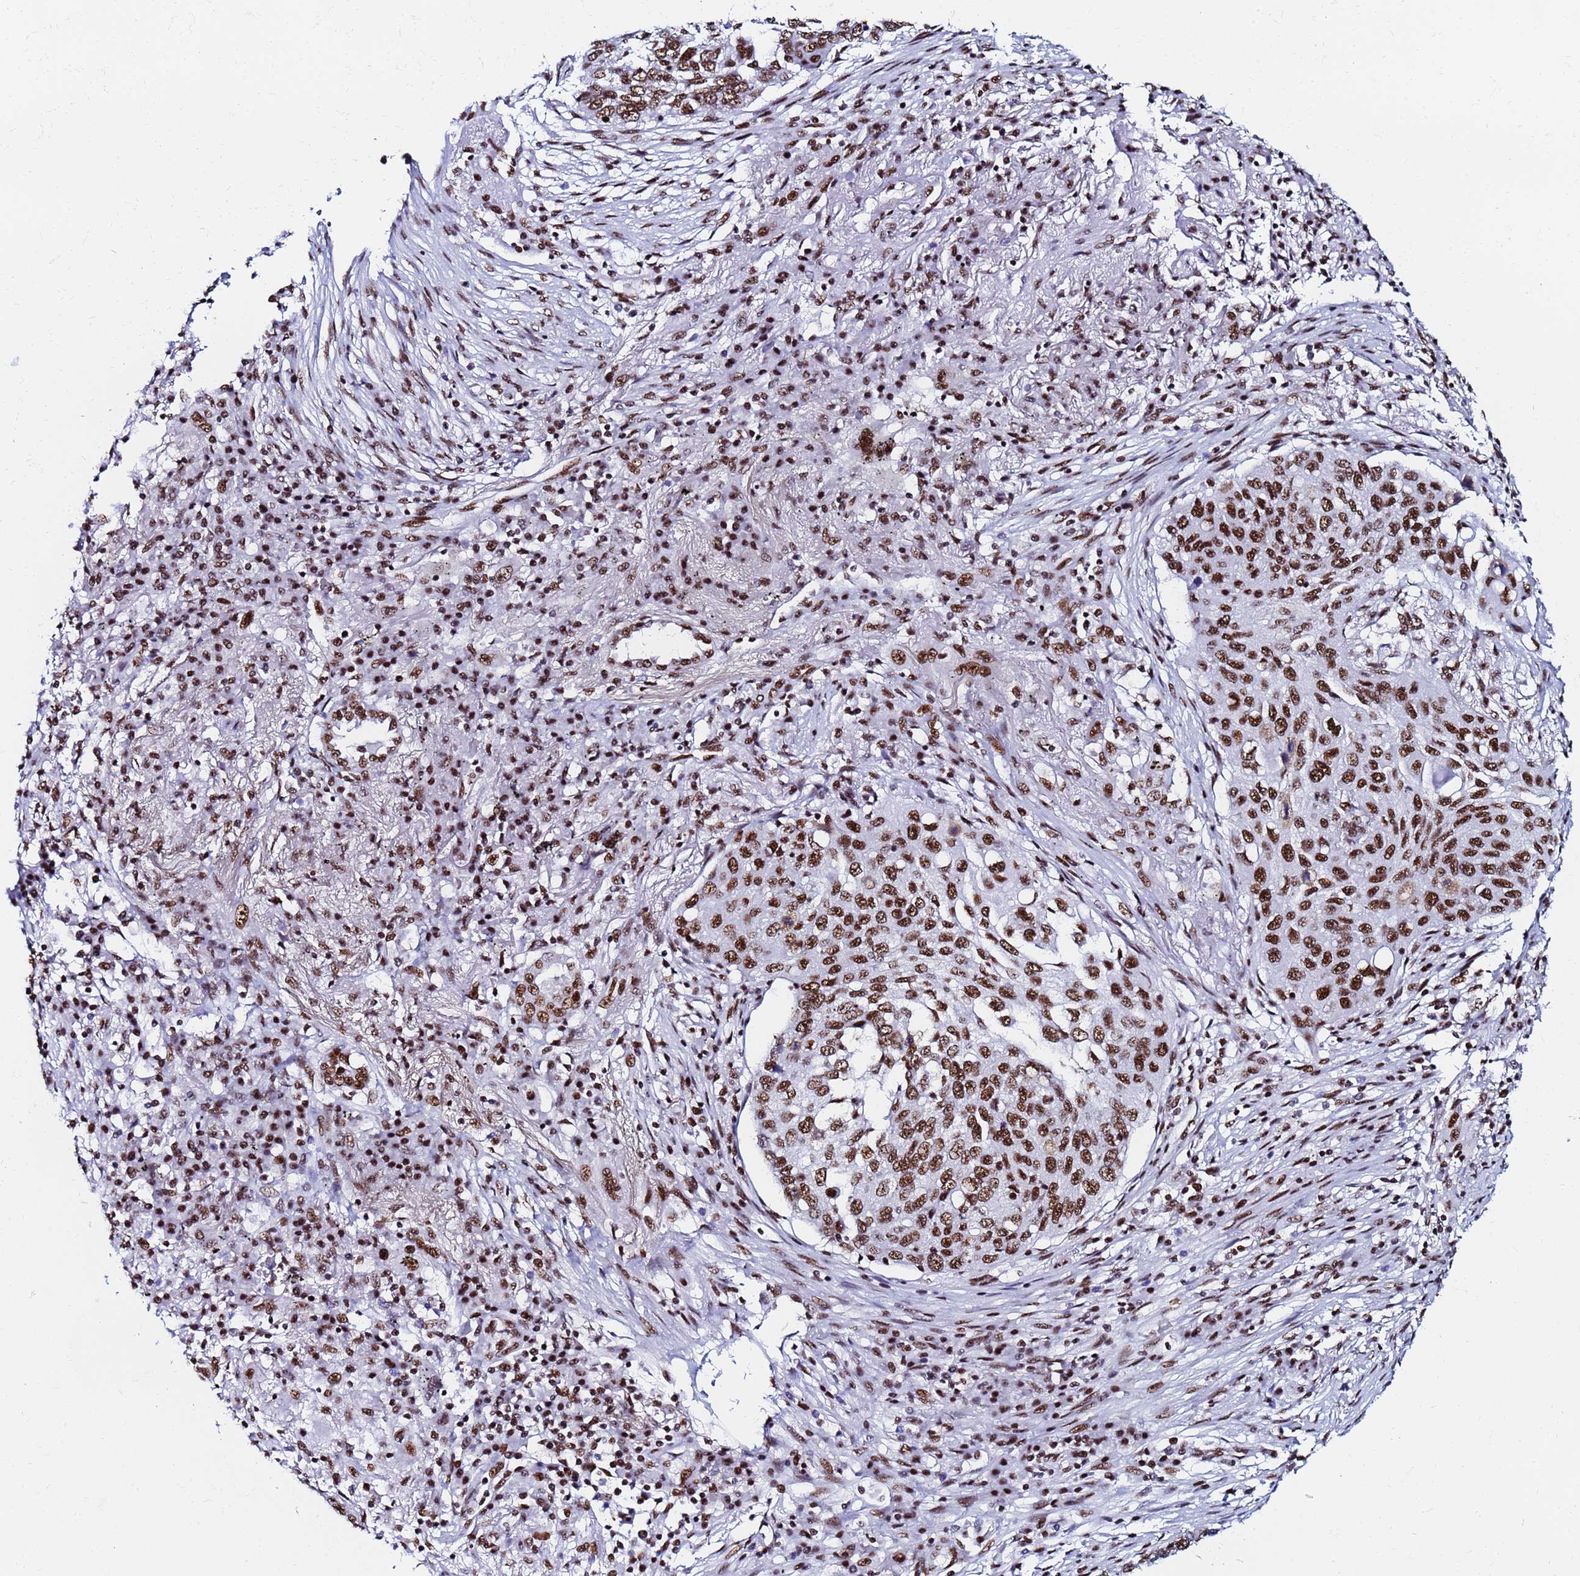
{"staining": {"intensity": "strong", "quantity": ">75%", "location": "nuclear"}, "tissue": "lung cancer", "cell_type": "Tumor cells", "image_type": "cancer", "snomed": [{"axis": "morphology", "description": "Squamous cell carcinoma, NOS"}, {"axis": "topography", "description": "Lung"}], "caption": "Lung cancer (squamous cell carcinoma) tissue exhibits strong nuclear positivity in about >75% of tumor cells, visualized by immunohistochemistry.", "gene": "SNRPA1", "patient": {"sex": "female", "age": 63}}